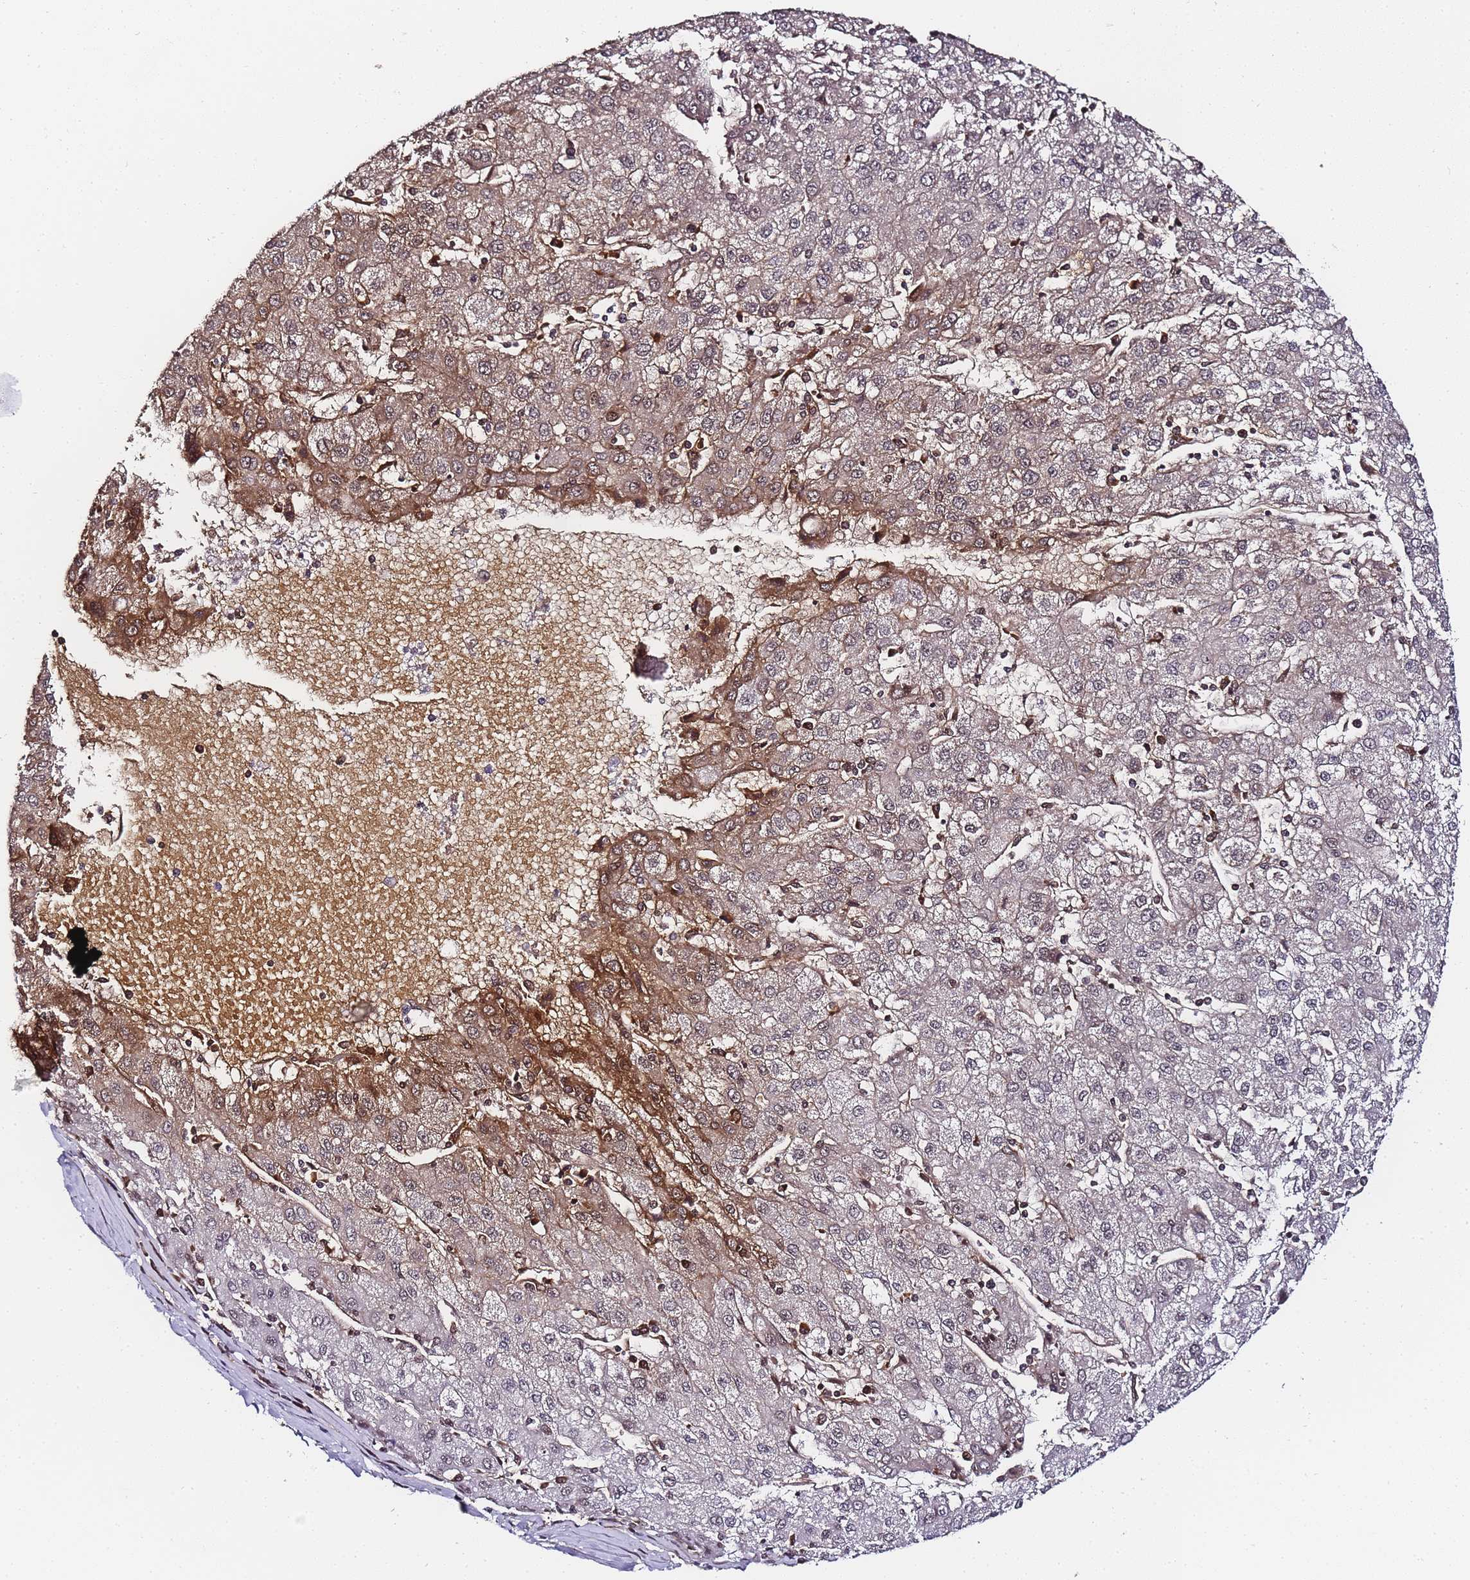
{"staining": {"intensity": "moderate", "quantity": "25%-75%", "location": "cytoplasmic/membranous,nuclear"}, "tissue": "liver cancer", "cell_type": "Tumor cells", "image_type": "cancer", "snomed": [{"axis": "morphology", "description": "Carcinoma, Hepatocellular, NOS"}, {"axis": "topography", "description": "Liver"}], "caption": "Immunohistochemical staining of human hepatocellular carcinoma (liver) displays moderate cytoplasmic/membranous and nuclear protein expression in approximately 25%-75% of tumor cells.", "gene": "POLR1A", "patient": {"sex": "male", "age": 72}}